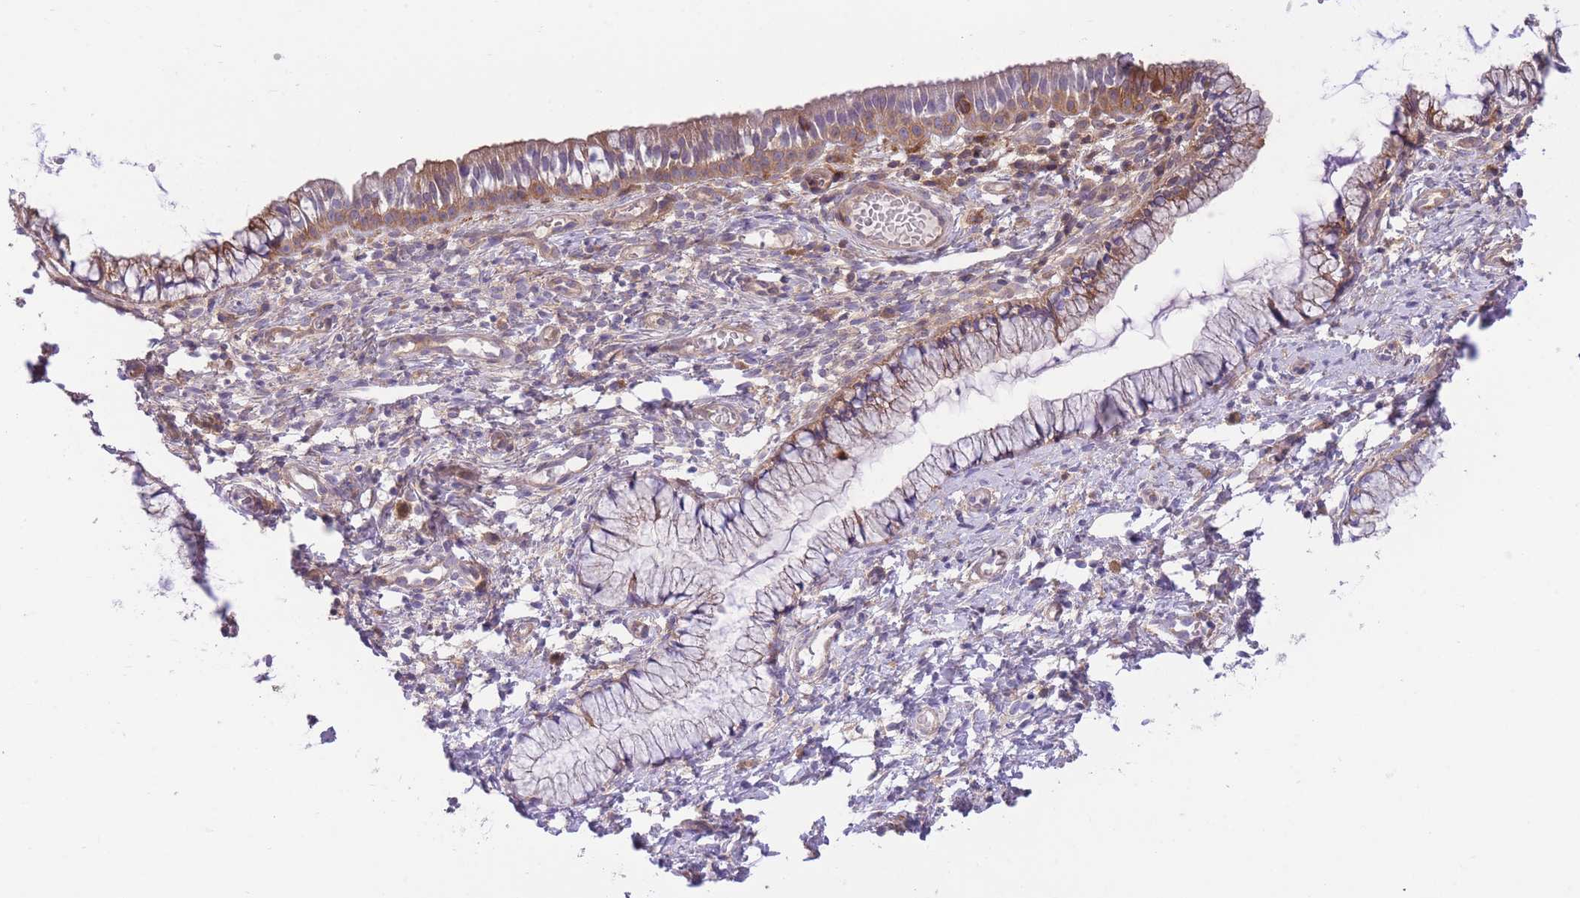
{"staining": {"intensity": "moderate", "quantity": "25%-75%", "location": "cytoplasmic/membranous"}, "tissue": "cervix", "cell_type": "Glandular cells", "image_type": "normal", "snomed": [{"axis": "morphology", "description": "Normal tissue, NOS"}, {"axis": "topography", "description": "Cervix"}], "caption": "This photomicrograph reveals immunohistochemistry staining of unremarkable human cervix, with medium moderate cytoplasmic/membranous expression in approximately 25%-75% of glandular cells.", "gene": "PRKAR1A", "patient": {"sex": "female", "age": 36}}